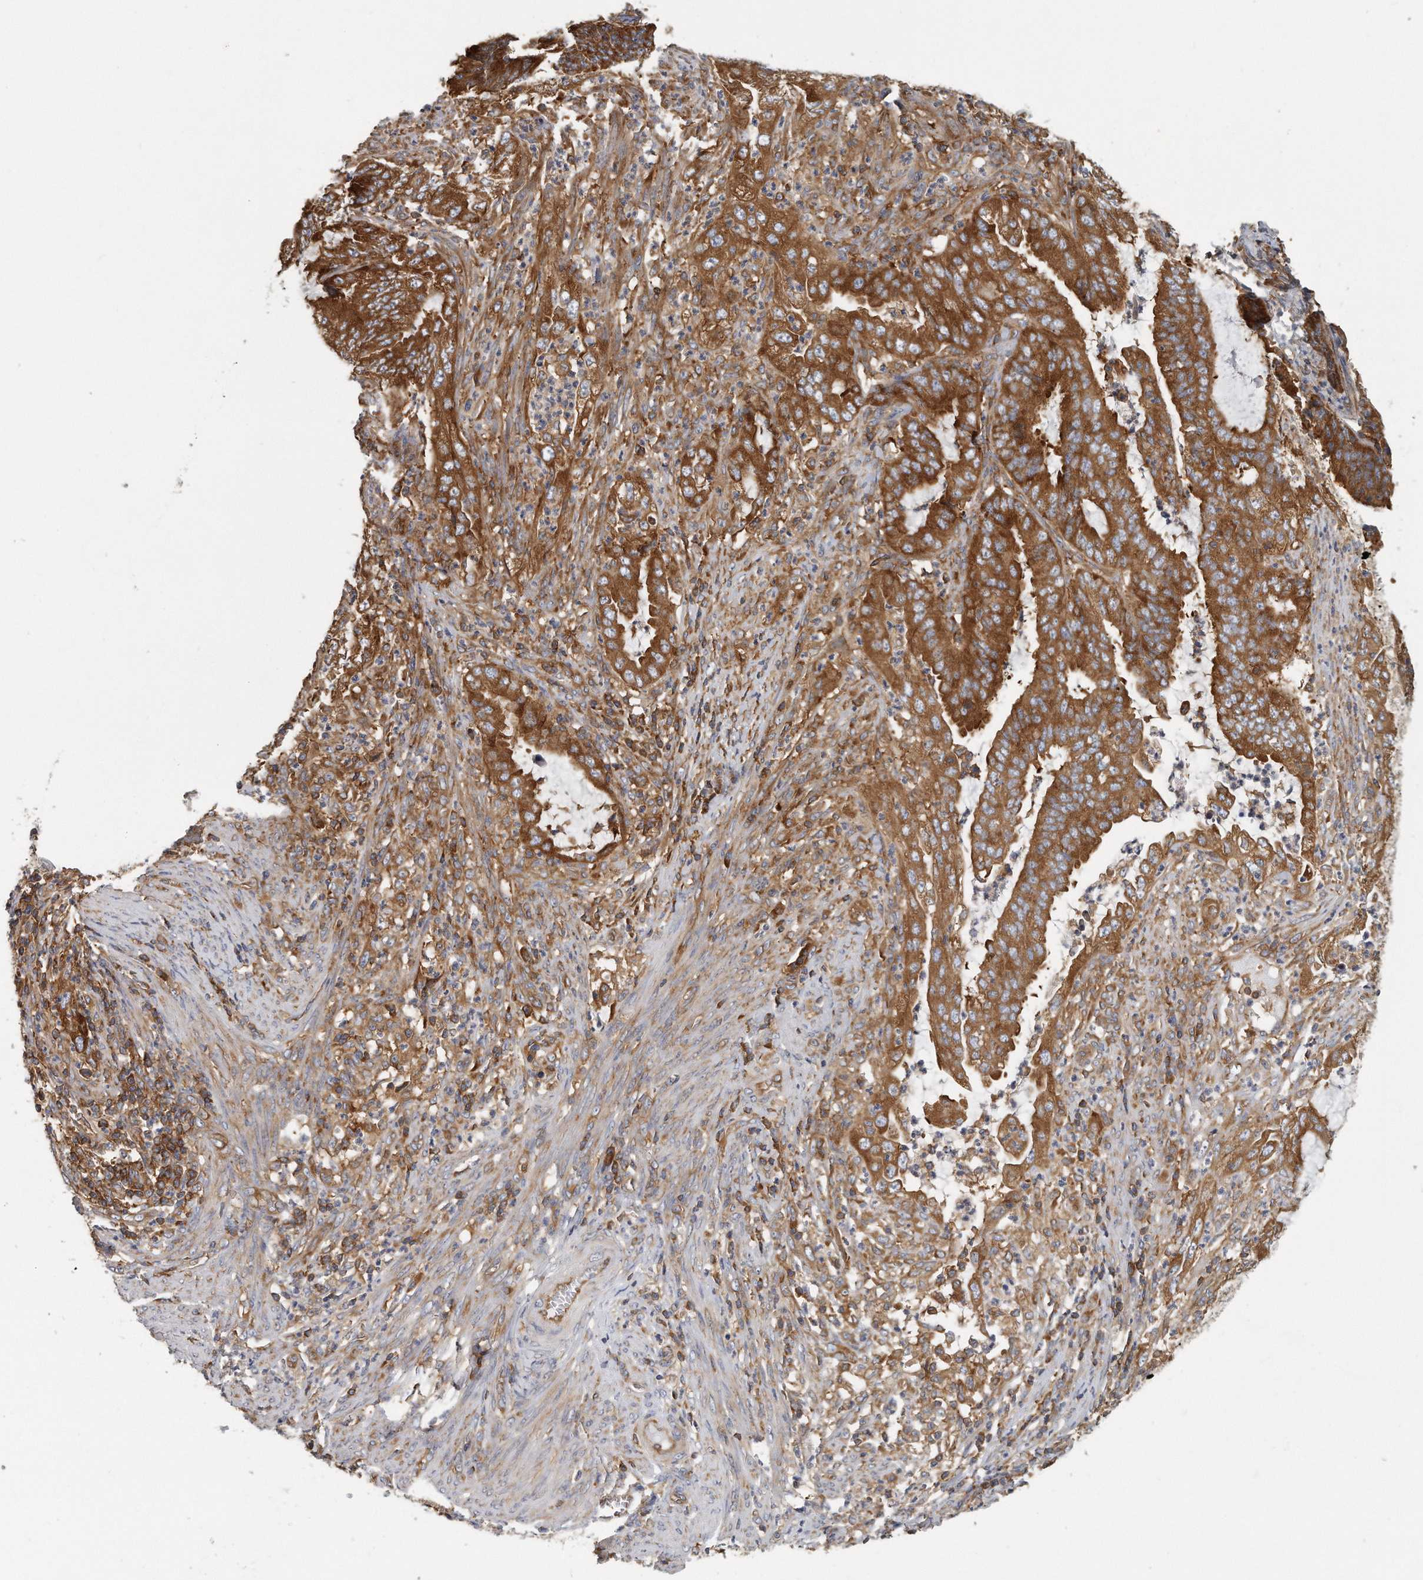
{"staining": {"intensity": "strong", "quantity": ">75%", "location": "cytoplasmic/membranous"}, "tissue": "endometrial cancer", "cell_type": "Tumor cells", "image_type": "cancer", "snomed": [{"axis": "morphology", "description": "Adenocarcinoma, NOS"}, {"axis": "topography", "description": "Endometrium"}], "caption": "The photomicrograph reveals a brown stain indicating the presence of a protein in the cytoplasmic/membranous of tumor cells in adenocarcinoma (endometrial).", "gene": "EIF3I", "patient": {"sex": "female", "age": 51}}